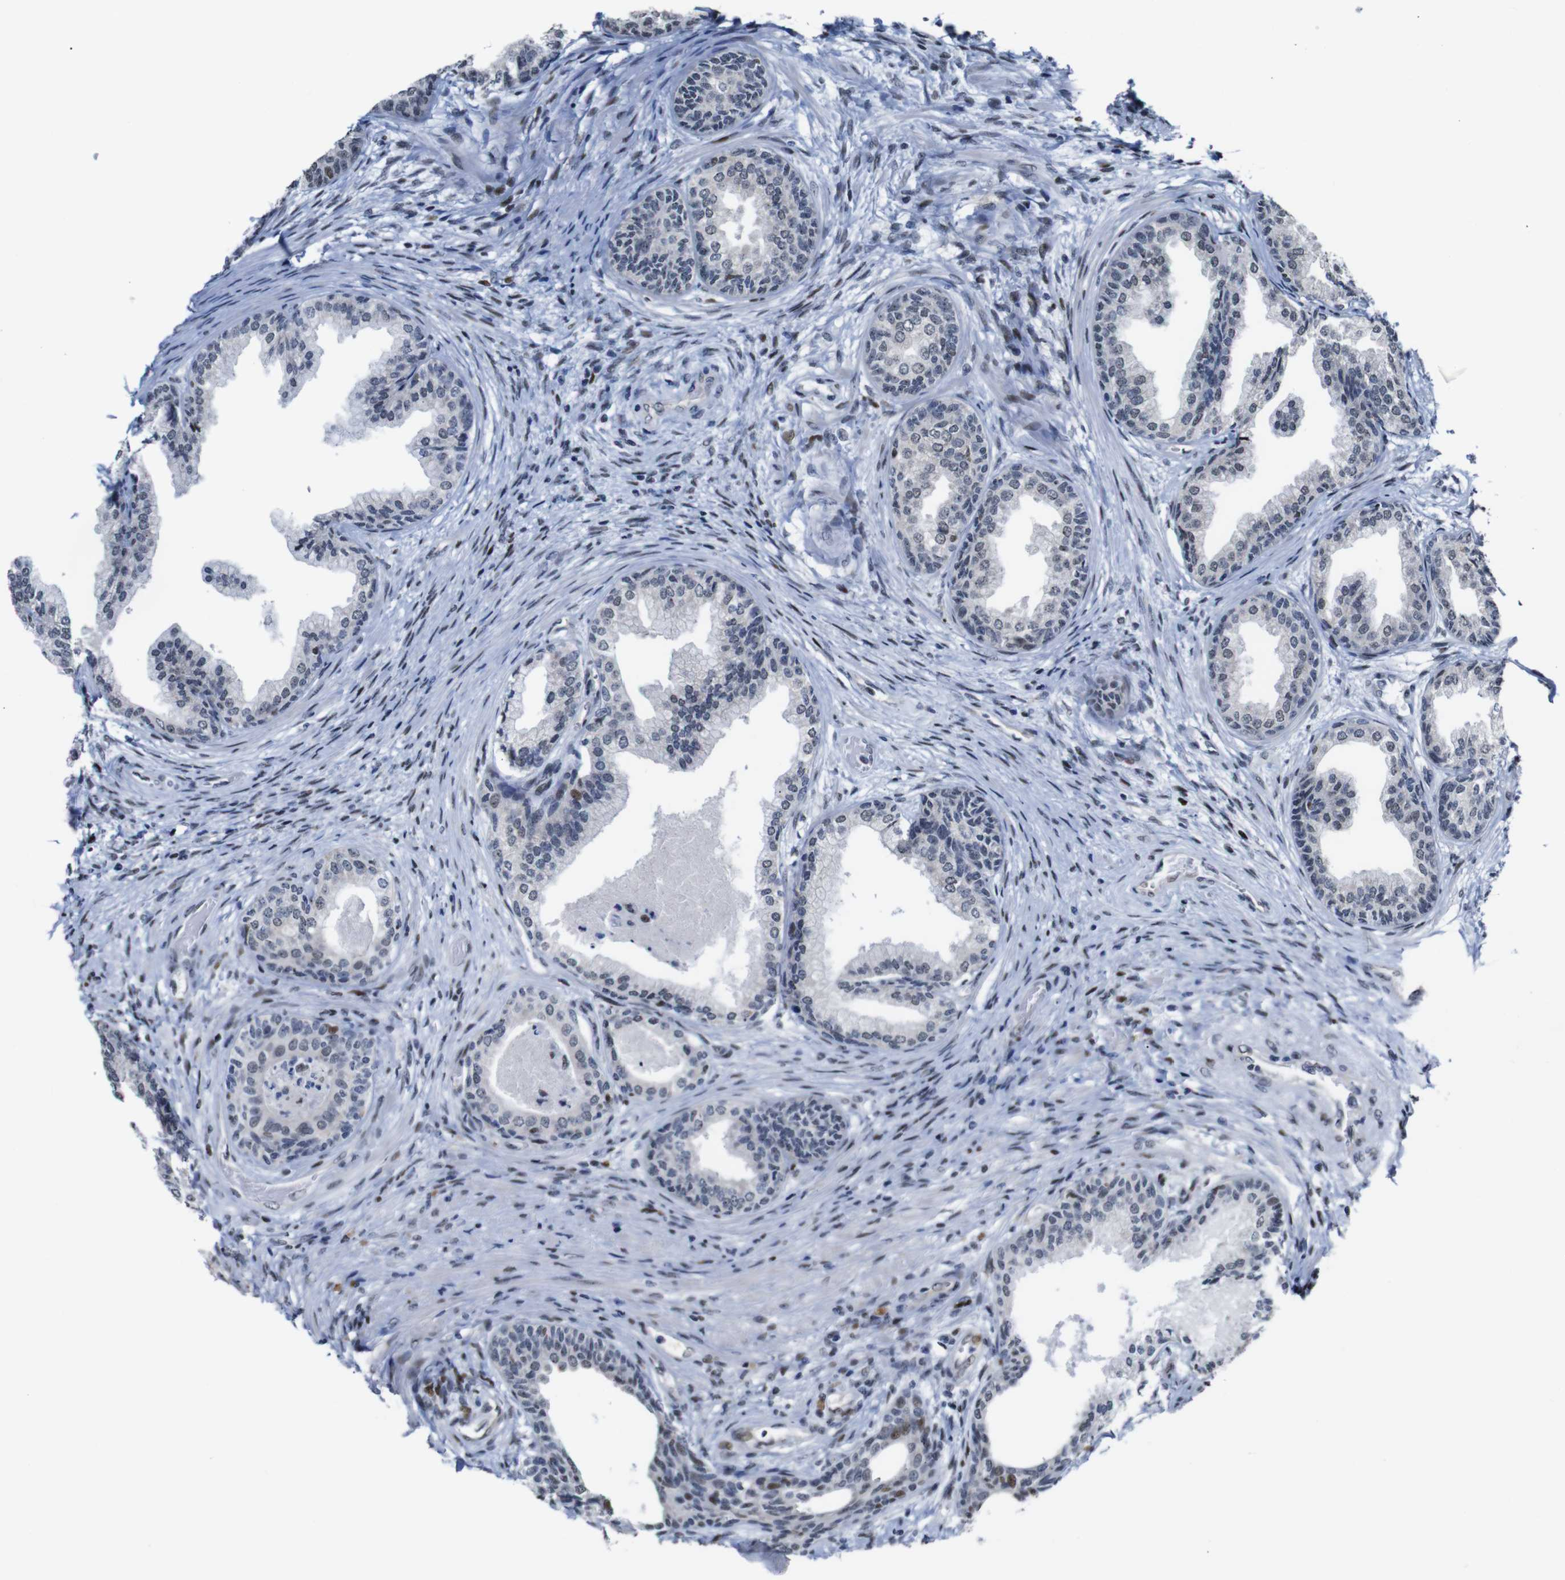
{"staining": {"intensity": "moderate", "quantity": "<25%", "location": "cytoplasmic/membranous,nuclear"}, "tissue": "prostate", "cell_type": "Glandular cells", "image_type": "normal", "snomed": [{"axis": "morphology", "description": "Normal tissue, NOS"}, {"axis": "topography", "description": "Prostate"}], "caption": "The micrograph demonstrates immunohistochemical staining of benign prostate. There is moderate cytoplasmic/membranous,nuclear positivity is appreciated in approximately <25% of glandular cells.", "gene": "GATA6", "patient": {"sex": "male", "age": 76}}